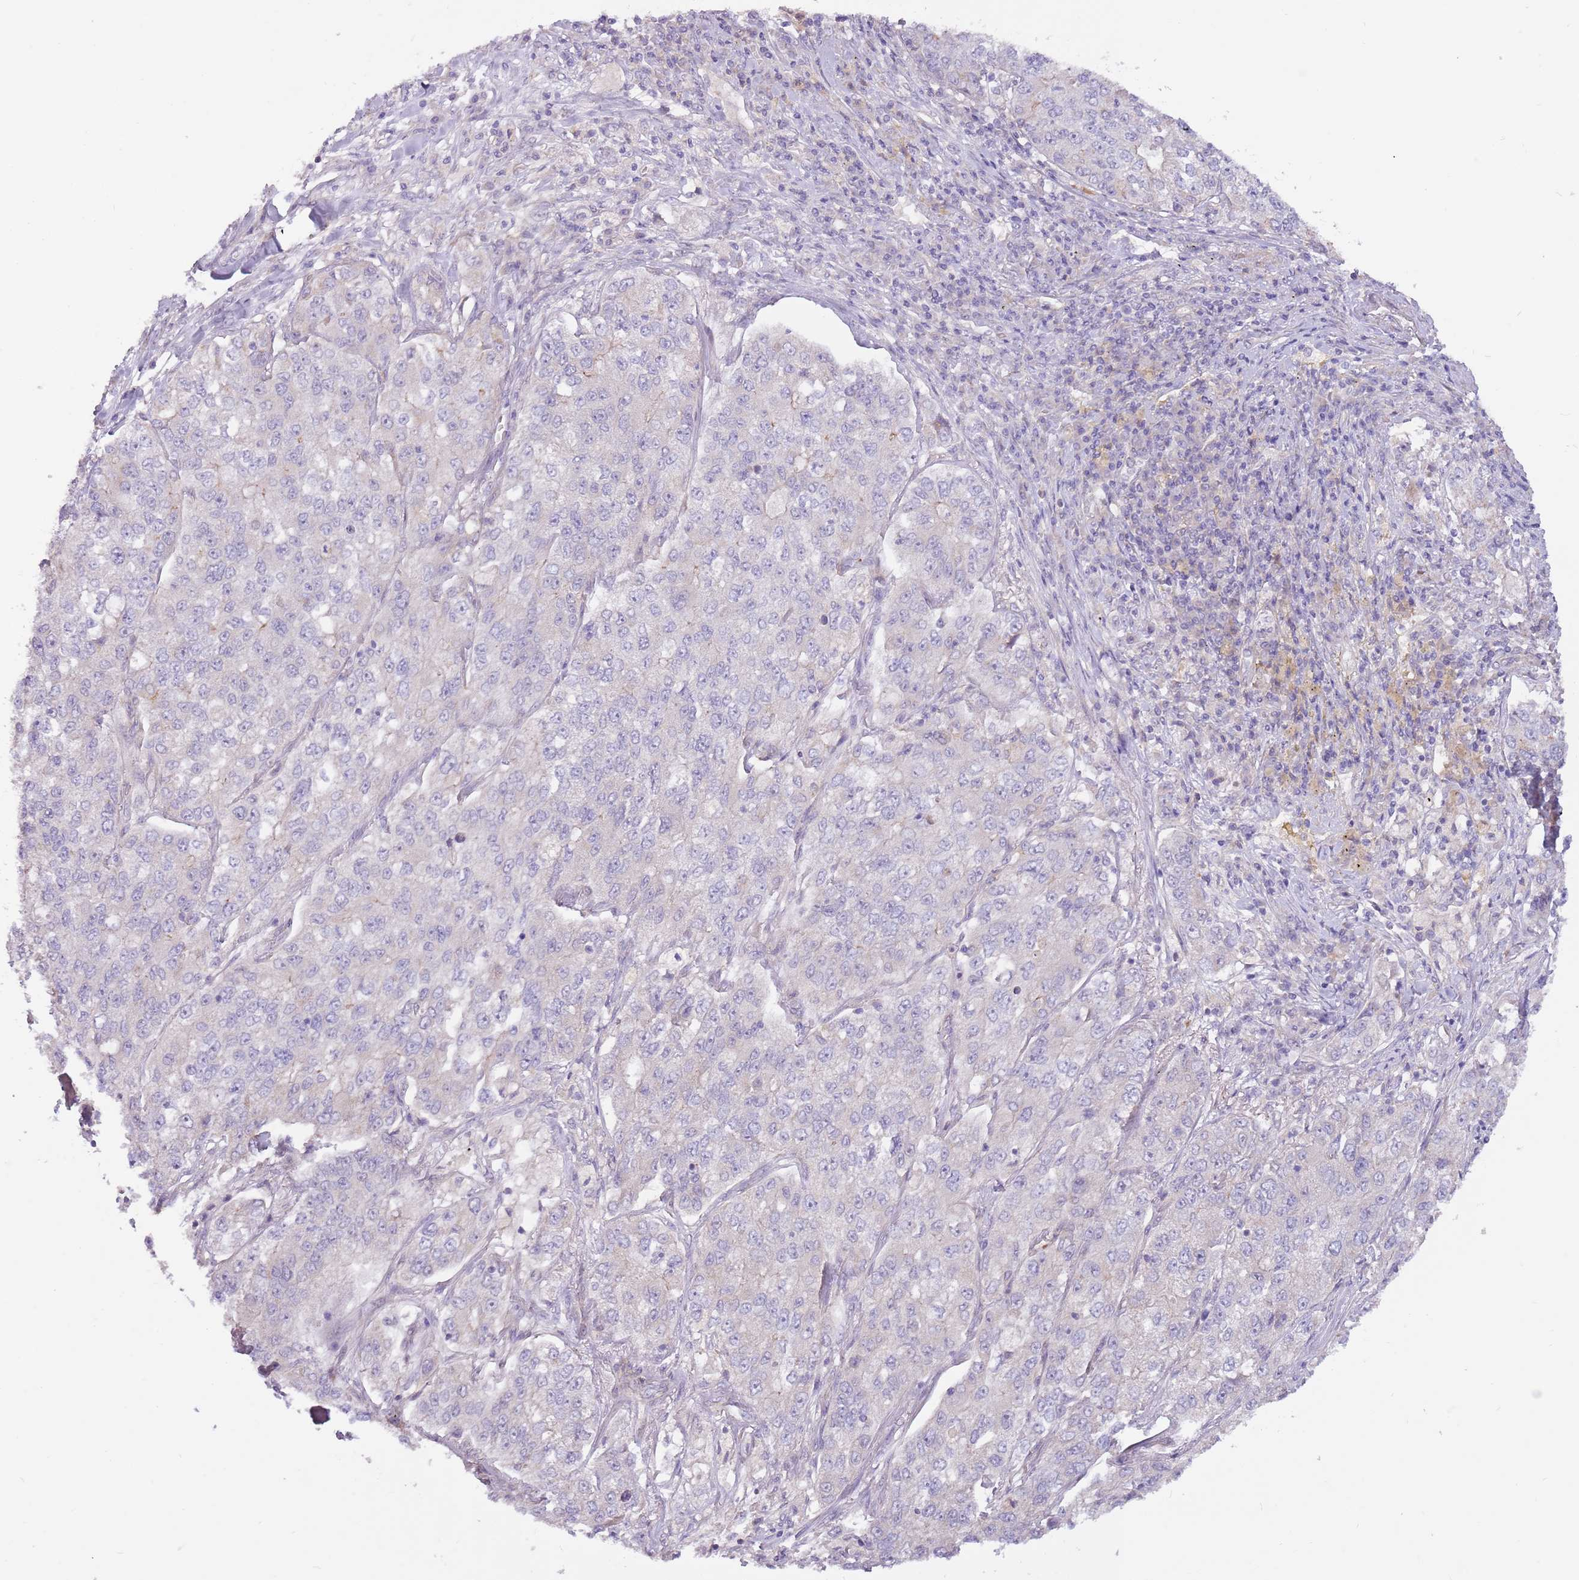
{"staining": {"intensity": "weak", "quantity": "<25%", "location": "cytoplasmic/membranous"}, "tissue": "lung cancer", "cell_type": "Tumor cells", "image_type": "cancer", "snomed": [{"axis": "morphology", "description": "Adenocarcinoma, NOS"}, {"axis": "topography", "description": "Lung"}], "caption": "This photomicrograph is of lung adenocarcinoma stained with IHC to label a protein in brown with the nuclei are counter-stained blue. There is no positivity in tumor cells.", "gene": "MRO", "patient": {"sex": "male", "age": 49}}